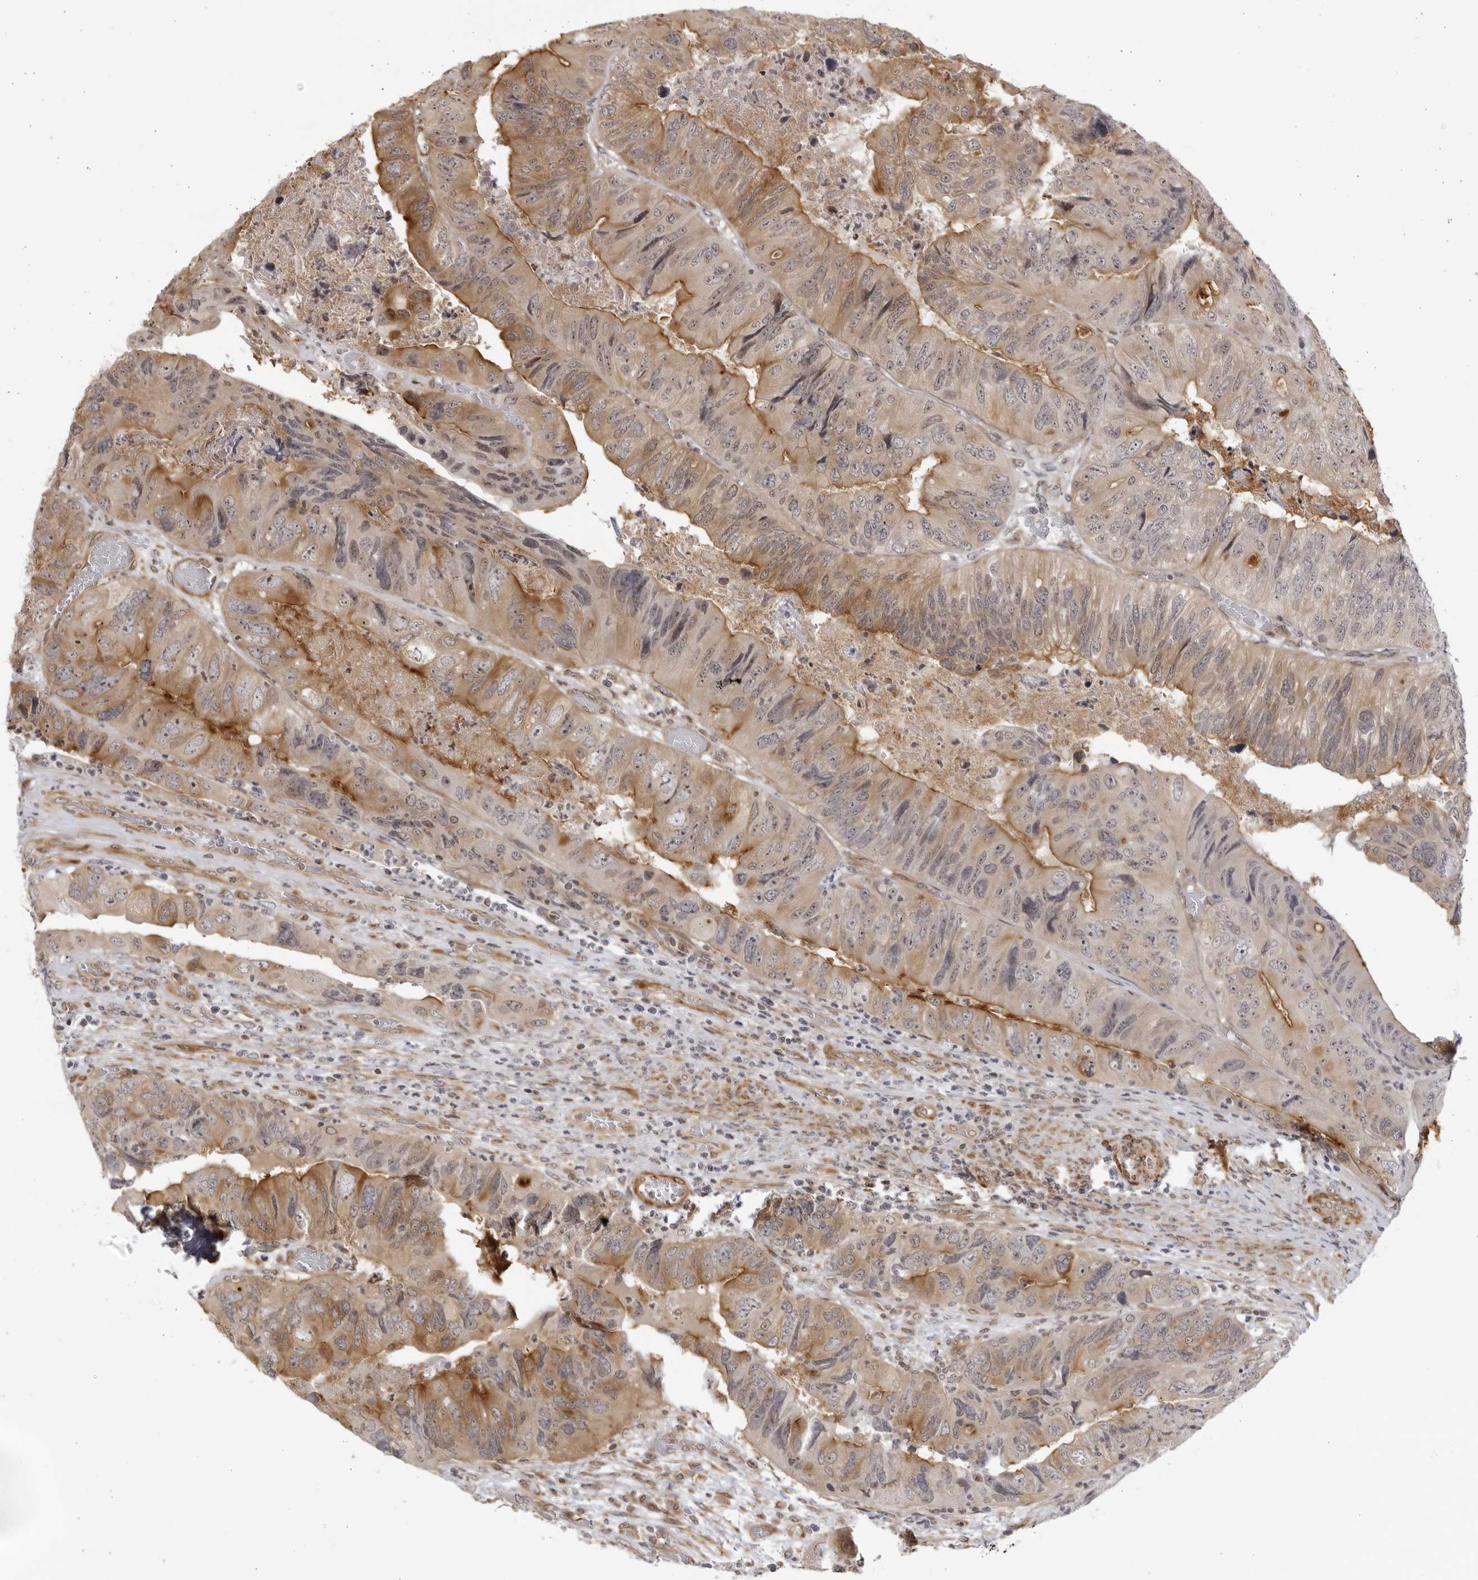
{"staining": {"intensity": "moderate", "quantity": "25%-75%", "location": "cytoplasmic/membranous,nuclear"}, "tissue": "colorectal cancer", "cell_type": "Tumor cells", "image_type": "cancer", "snomed": [{"axis": "morphology", "description": "Adenocarcinoma, NOS"}, {"axis": "topography", "description": "Rectum"}], "caption": "Colorectal adenocarcinoma stained for a protein displays moderate cytoplasmic/membranous and nuclear positivity in tumor cells.", "gene": "CNBD1", "patient": {"sex": "male", "age": 63}}